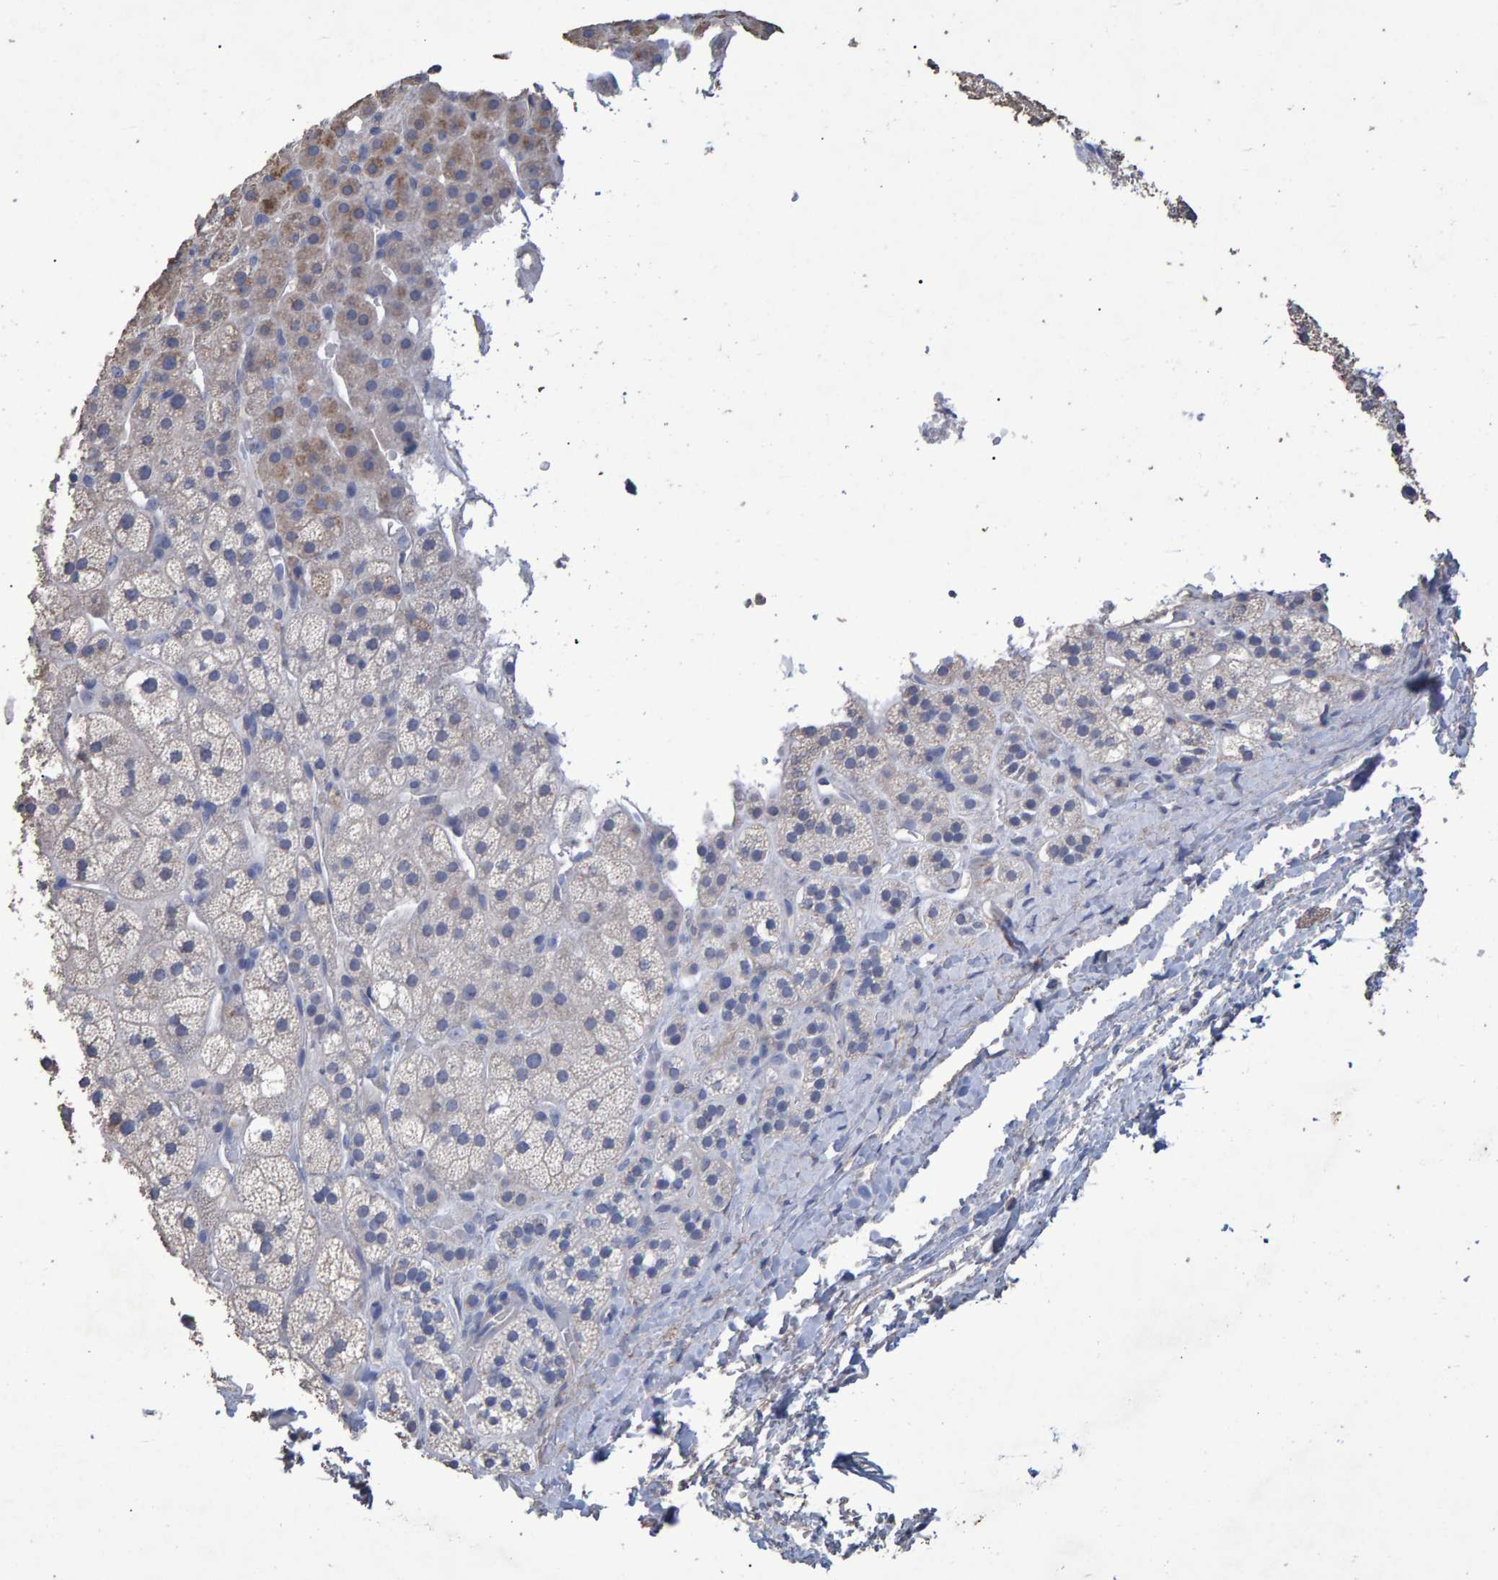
{"staining": {"intensity": "moderate", "quantity": "<25%", "location": "cytoplasmic/membranous"}, "tissue": "adrenal gland", "cell_type": "Glandular cells", "image_type": "normal", "snomed": [{"axis": "morphology", "description": "Normal tissue, NOS"}, {"axis": "topography", "description": "Adrenal gland"}], "caption": "This is a photomicrograph of immunohistochemistry staining of normal adrenal gland, which shows moderate expression in the cytoplasmic/membranous of glandular cells.", "gene": "HEMGN", "patient": {"sex": "male", "age": 56}}